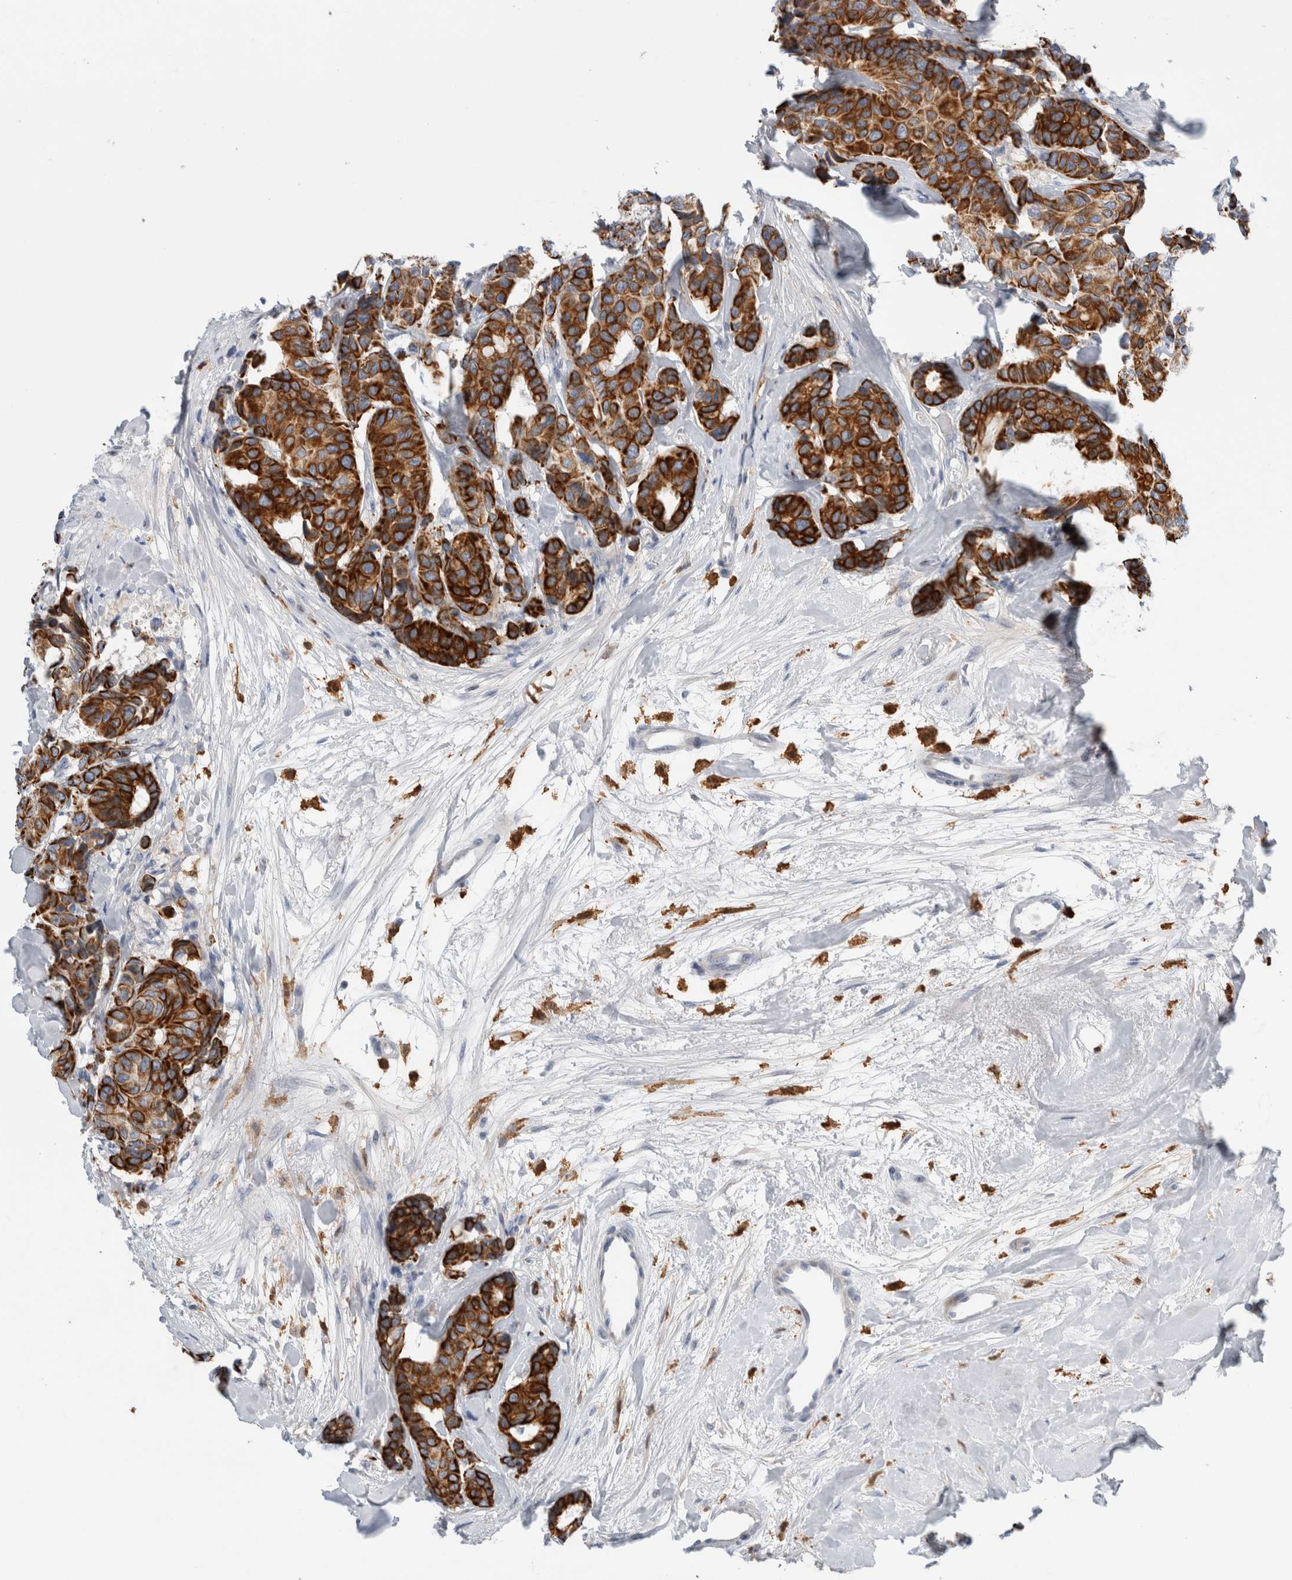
{"staining": {"intensity": "strong", "quantity": ">75%", "location": "cytoplasmic/membranous"}, "tissue": "breast cancer", "cell_type": "Tumor cells", "image_type": "cancer", "snomed": [{"axis": "morphology", "description": "Duct carcinoma"}, {"axis": "topography", "description": "Breast"}], "caption": "Human breast cancer (intraductal carcinoma) stained for a protein (brown) exhibits strong cytoplasmic/membranous positive positivity in approximately >75% of tumor cells.", "gene": "SLC20A2", "patient": {"sex": "female", "age": 87}}